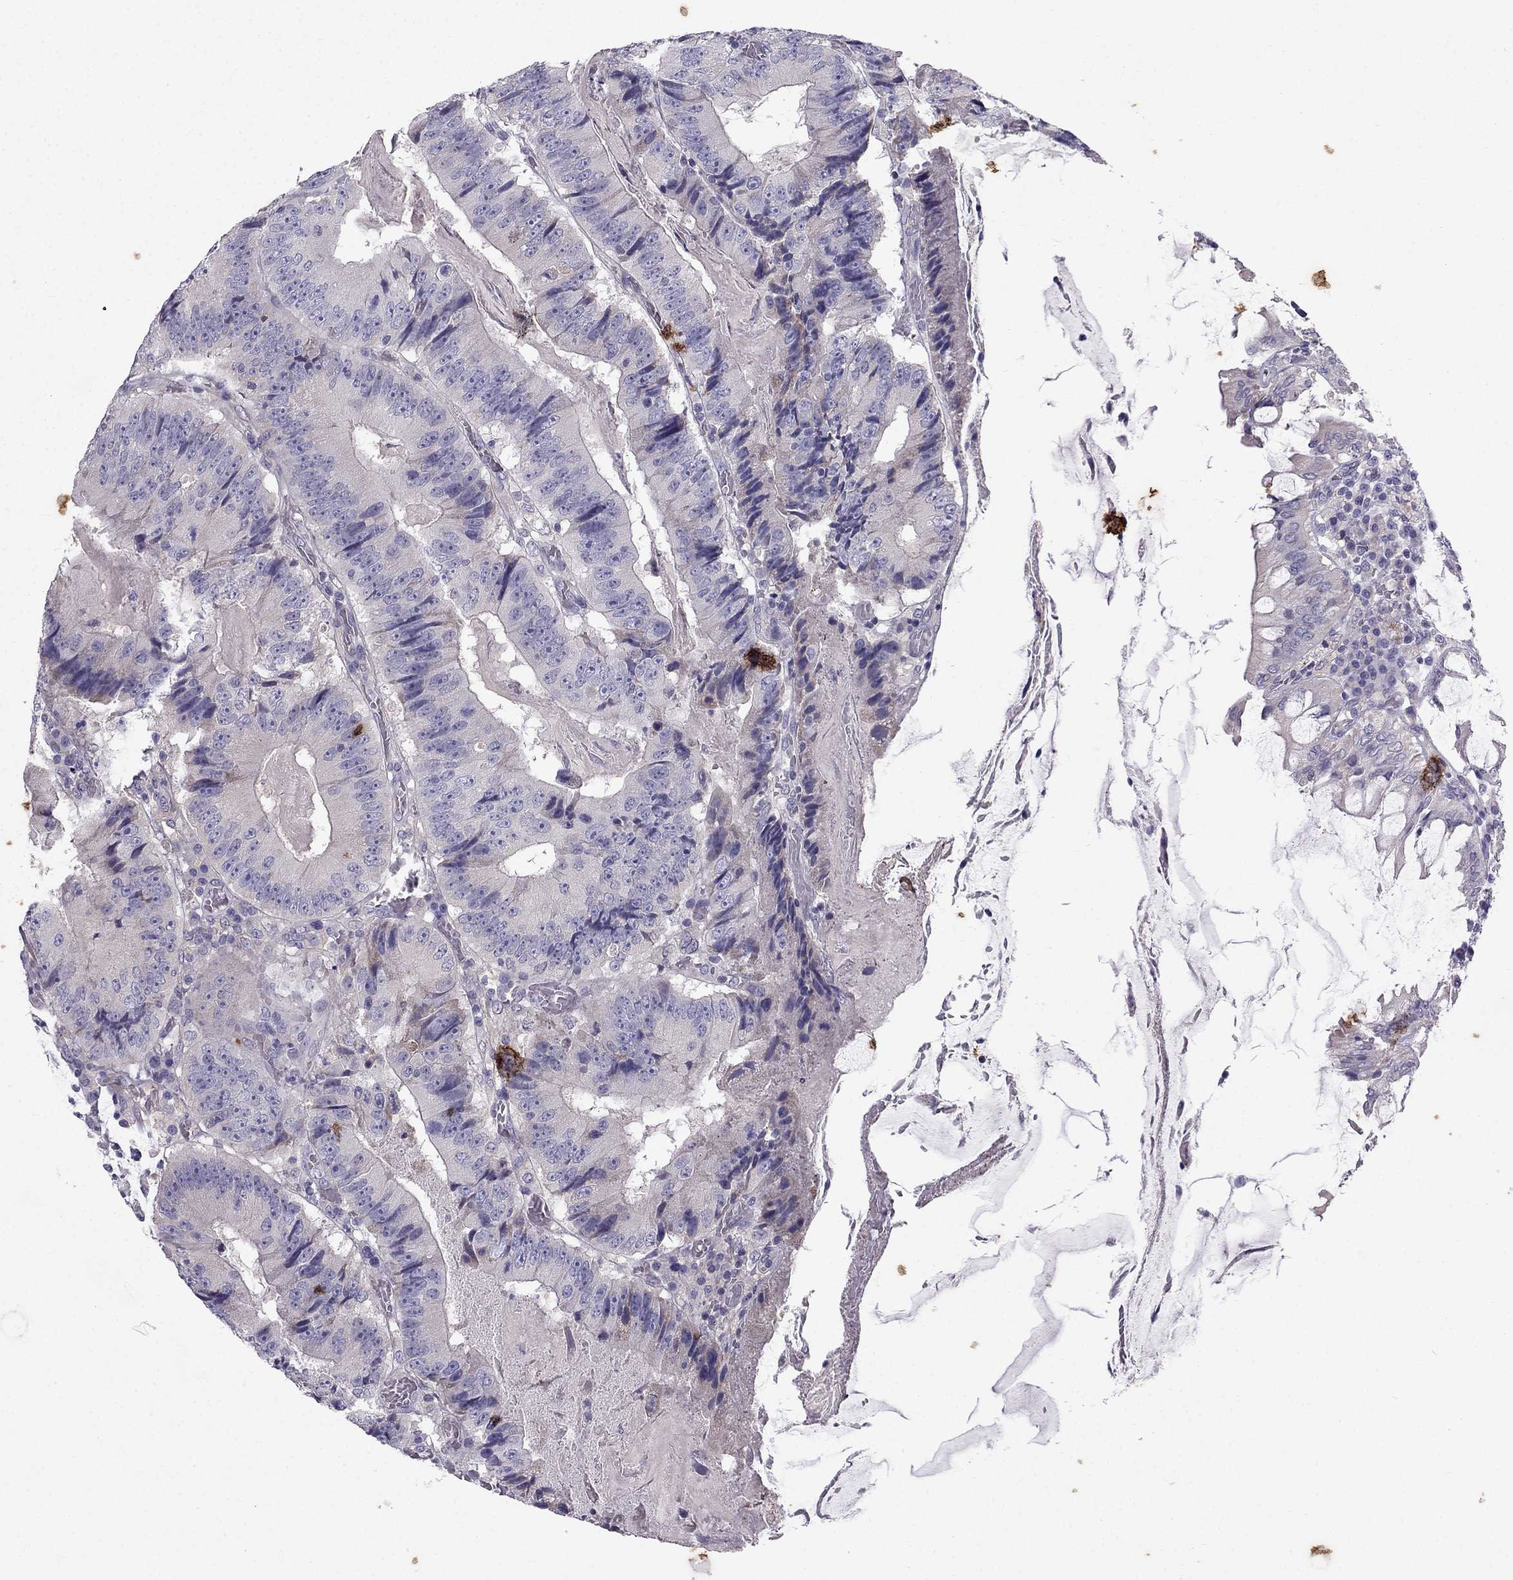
{"staining": {"intensity": "negative", "quantity": "none", "location": "none"}, "tissue": "colorectal cancer", "cell_type": "Tumor cells", "image_type": "cancer", "snomed": [{"axis": "morphology", "description": "Adenocarcinoma, NOS"}, {"axis": "topography", "description": "Colon"}], "caption": "This is an immunohistochemistry photomicrograph of adenocarcinoma (colorectal). There is no expression in tumor cells.", "gene": "SYT5", "patient": {"sex": "female", "age": 86}}